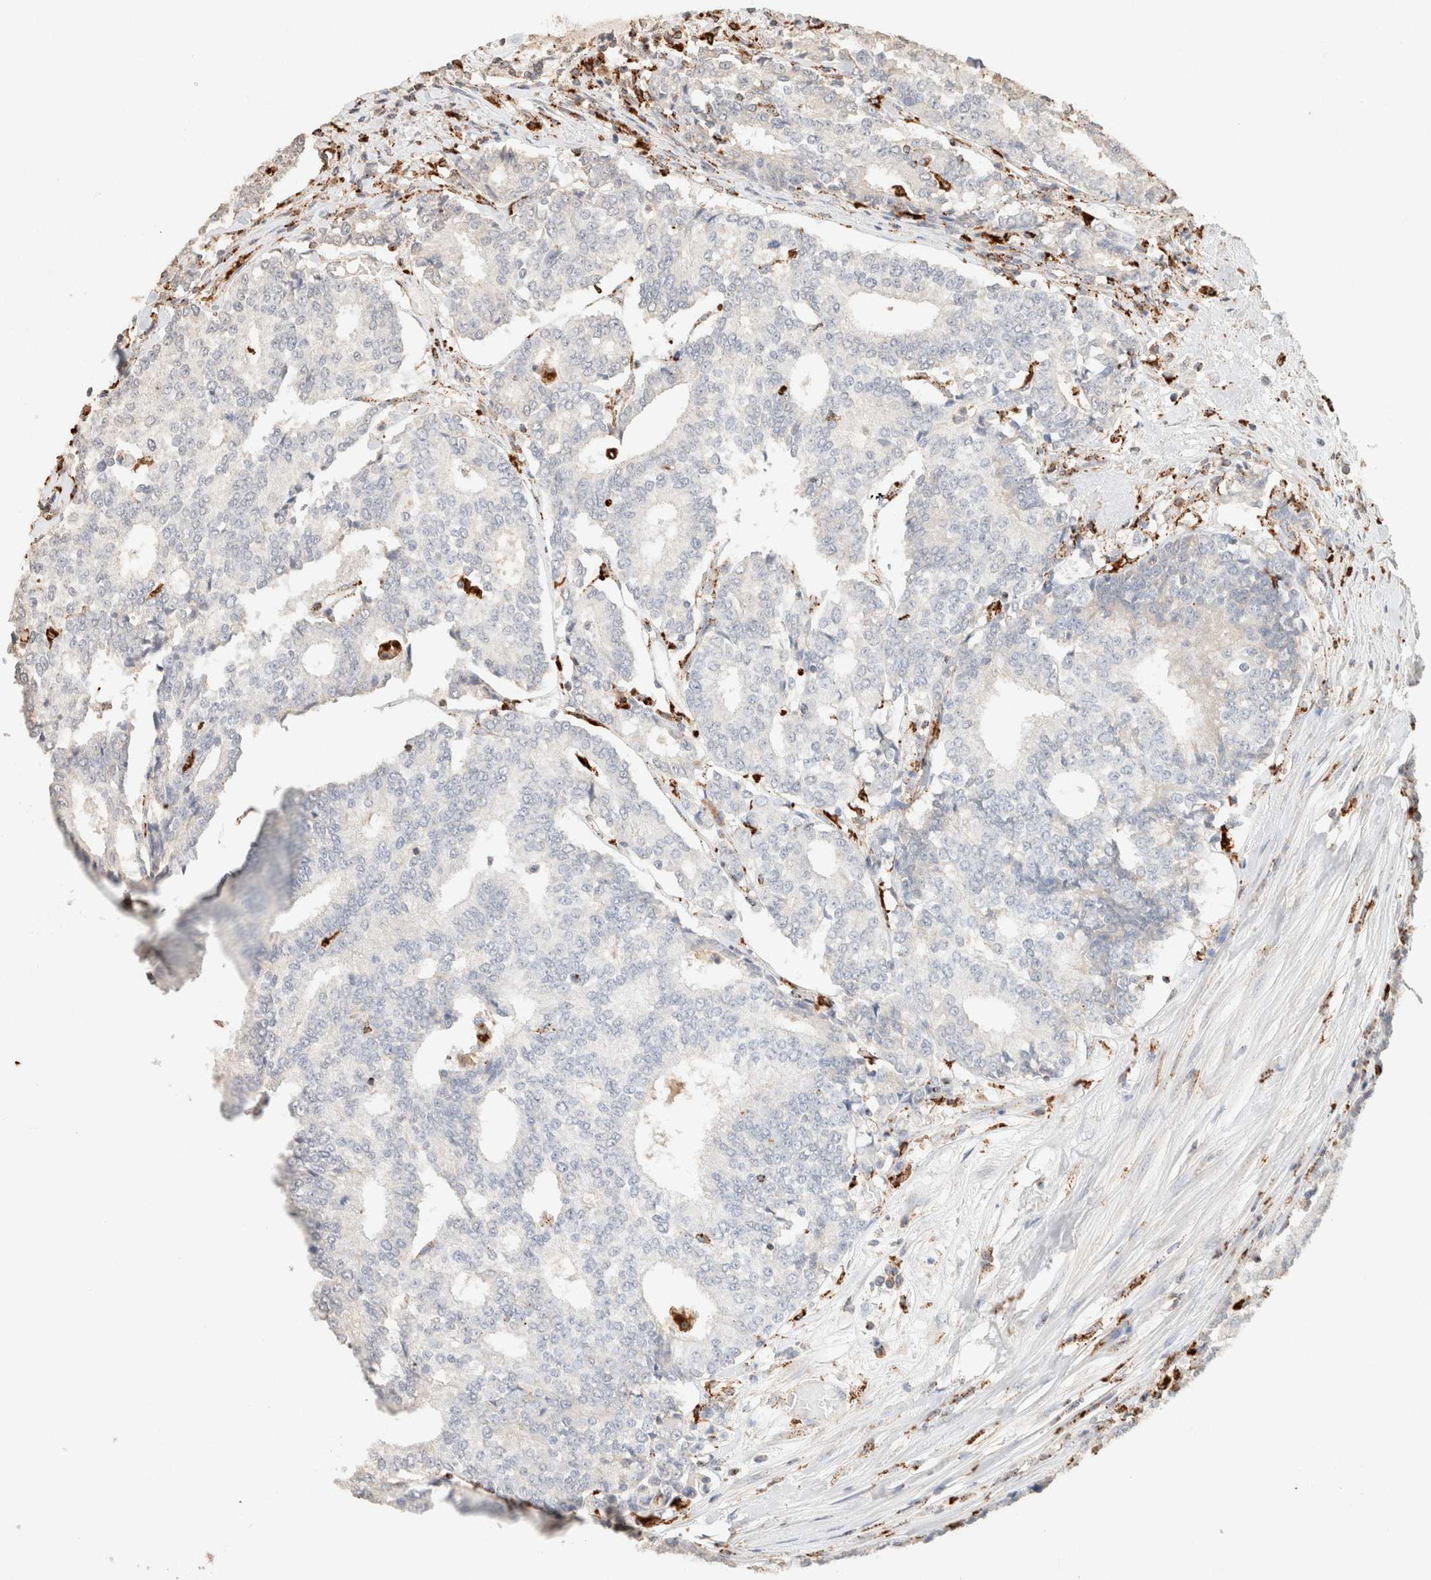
{"staining": {"intensity": "negative", "quantity": "none", "location": "none"}, "tissue": "prostate cancer", "cell_type": "Tumor cells", "image_type": "cancer", "snomed": [{"axis": "morphology", "description": "Normal tissue, NOS"}, {"axis": "morphology", "description": "Adenocarcinoma, High grade"}, {"axis": "topography", "description": "Prostate"}, {"axis": "topography", "description": "Seminal veicle"}], "caption": "Tumor cells are negative for brown protein staining in prostate cancer (adenocarcinoma (high-grade)). (DAB (3,3'-diaminobenzidine) immunohistochemistry (IHC), high magnification).", "gene": "CTSC", "patient": {"sex": "male", "age": 55}}